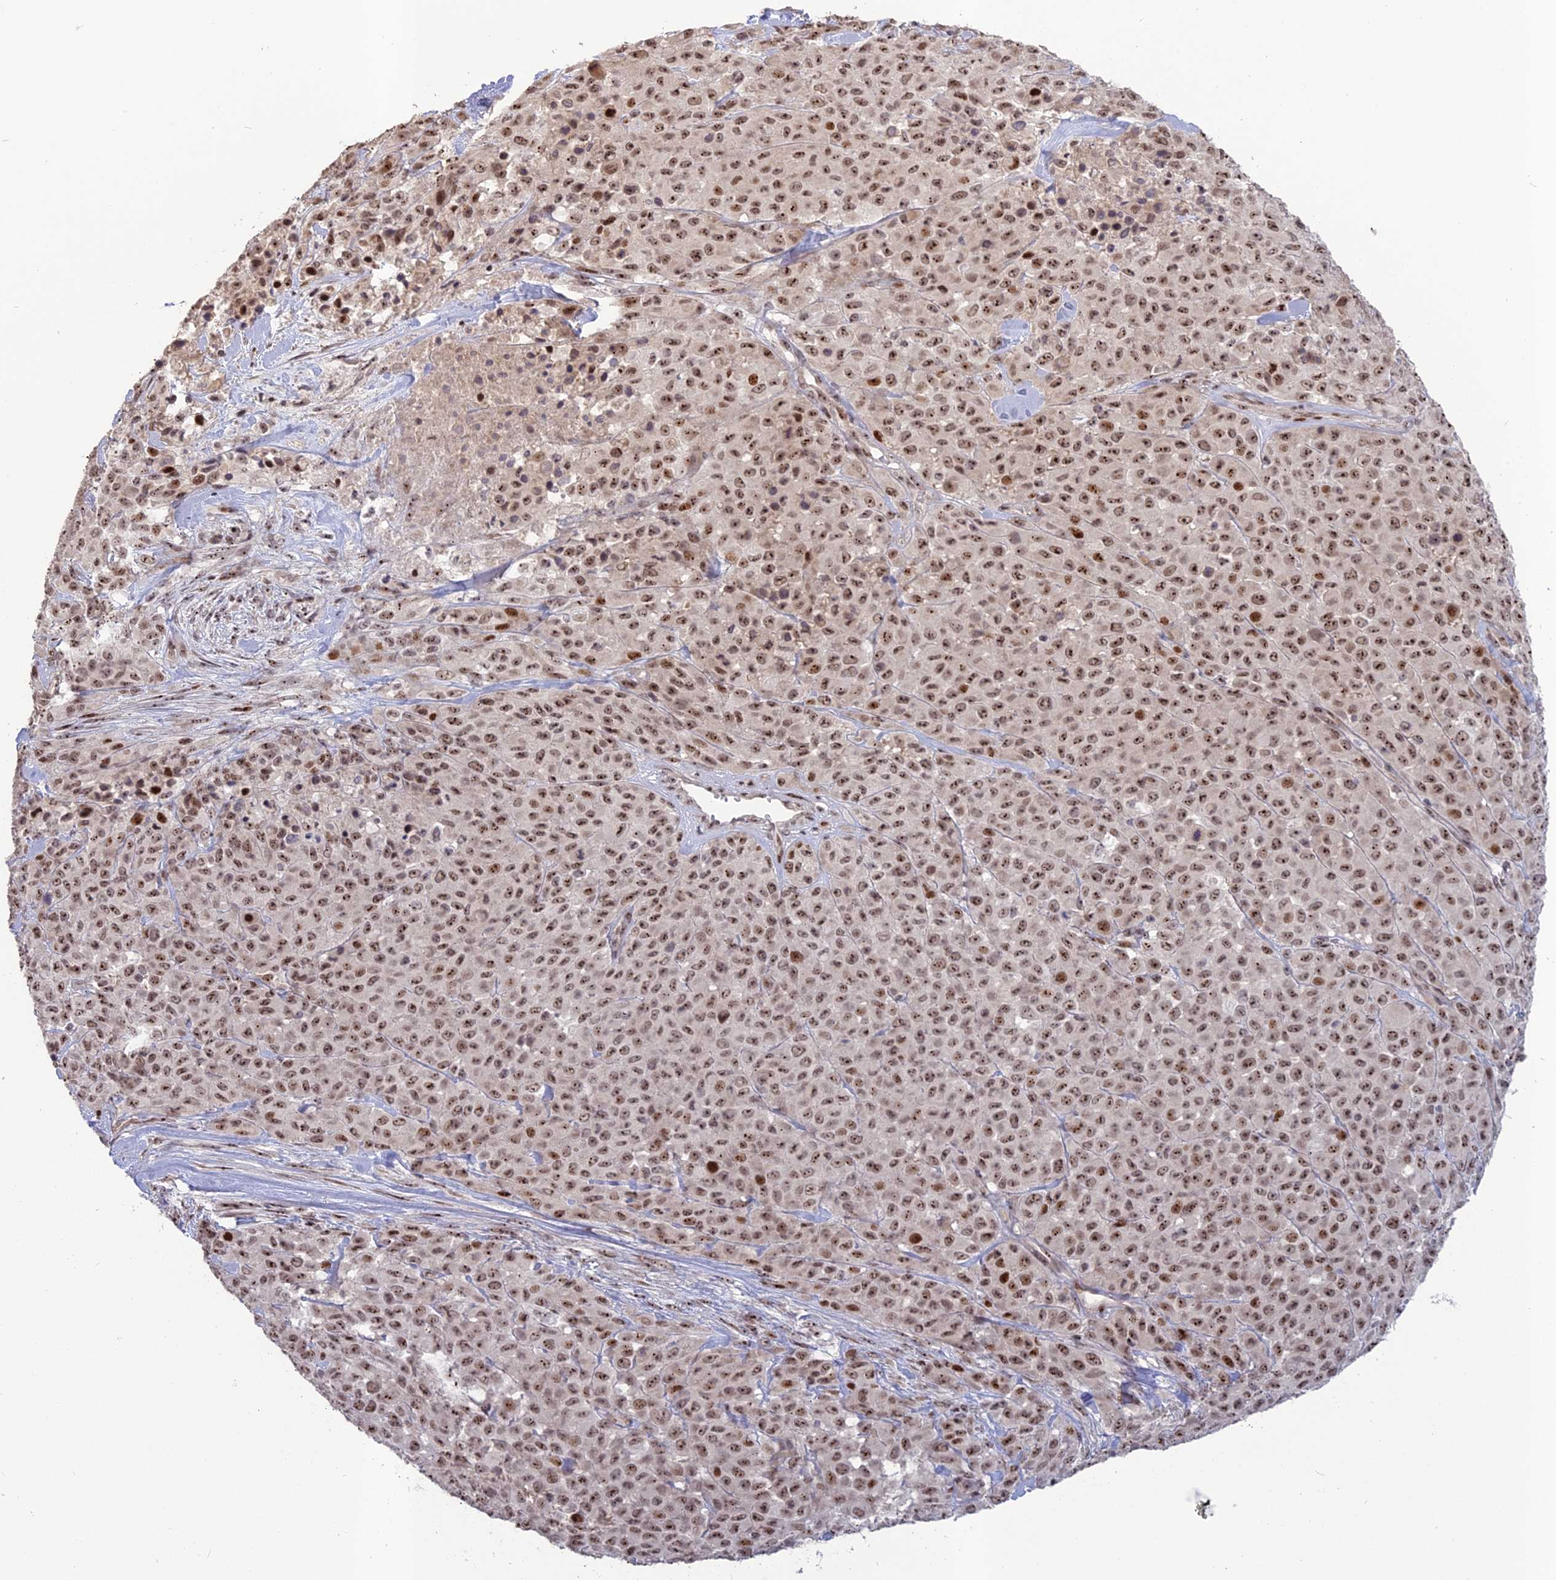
{"staining": {"intensity": "moderate", "quantity": ">75%", "location": "nuclear"}, "tissue": "melanoma", "cell_type": "Tumor cells", "image_type": "cancer", "snomed": [{"axis": "morphology", "description": "Malignant melanoma, Metastatic site"}, {"axis": "topography", "description": "Skin"}], "caption": "Protein expression analysis of human melanoma reveals moderate nuclear expression in approximately >75% of tumor cells. The protein of interest is stained brown, and the nuclei are stained in blue (DAB IHC with brightfield microscopy, high magnification).", "gene": "FAM131A", "patient": {"sex": "female", "age": 81}}